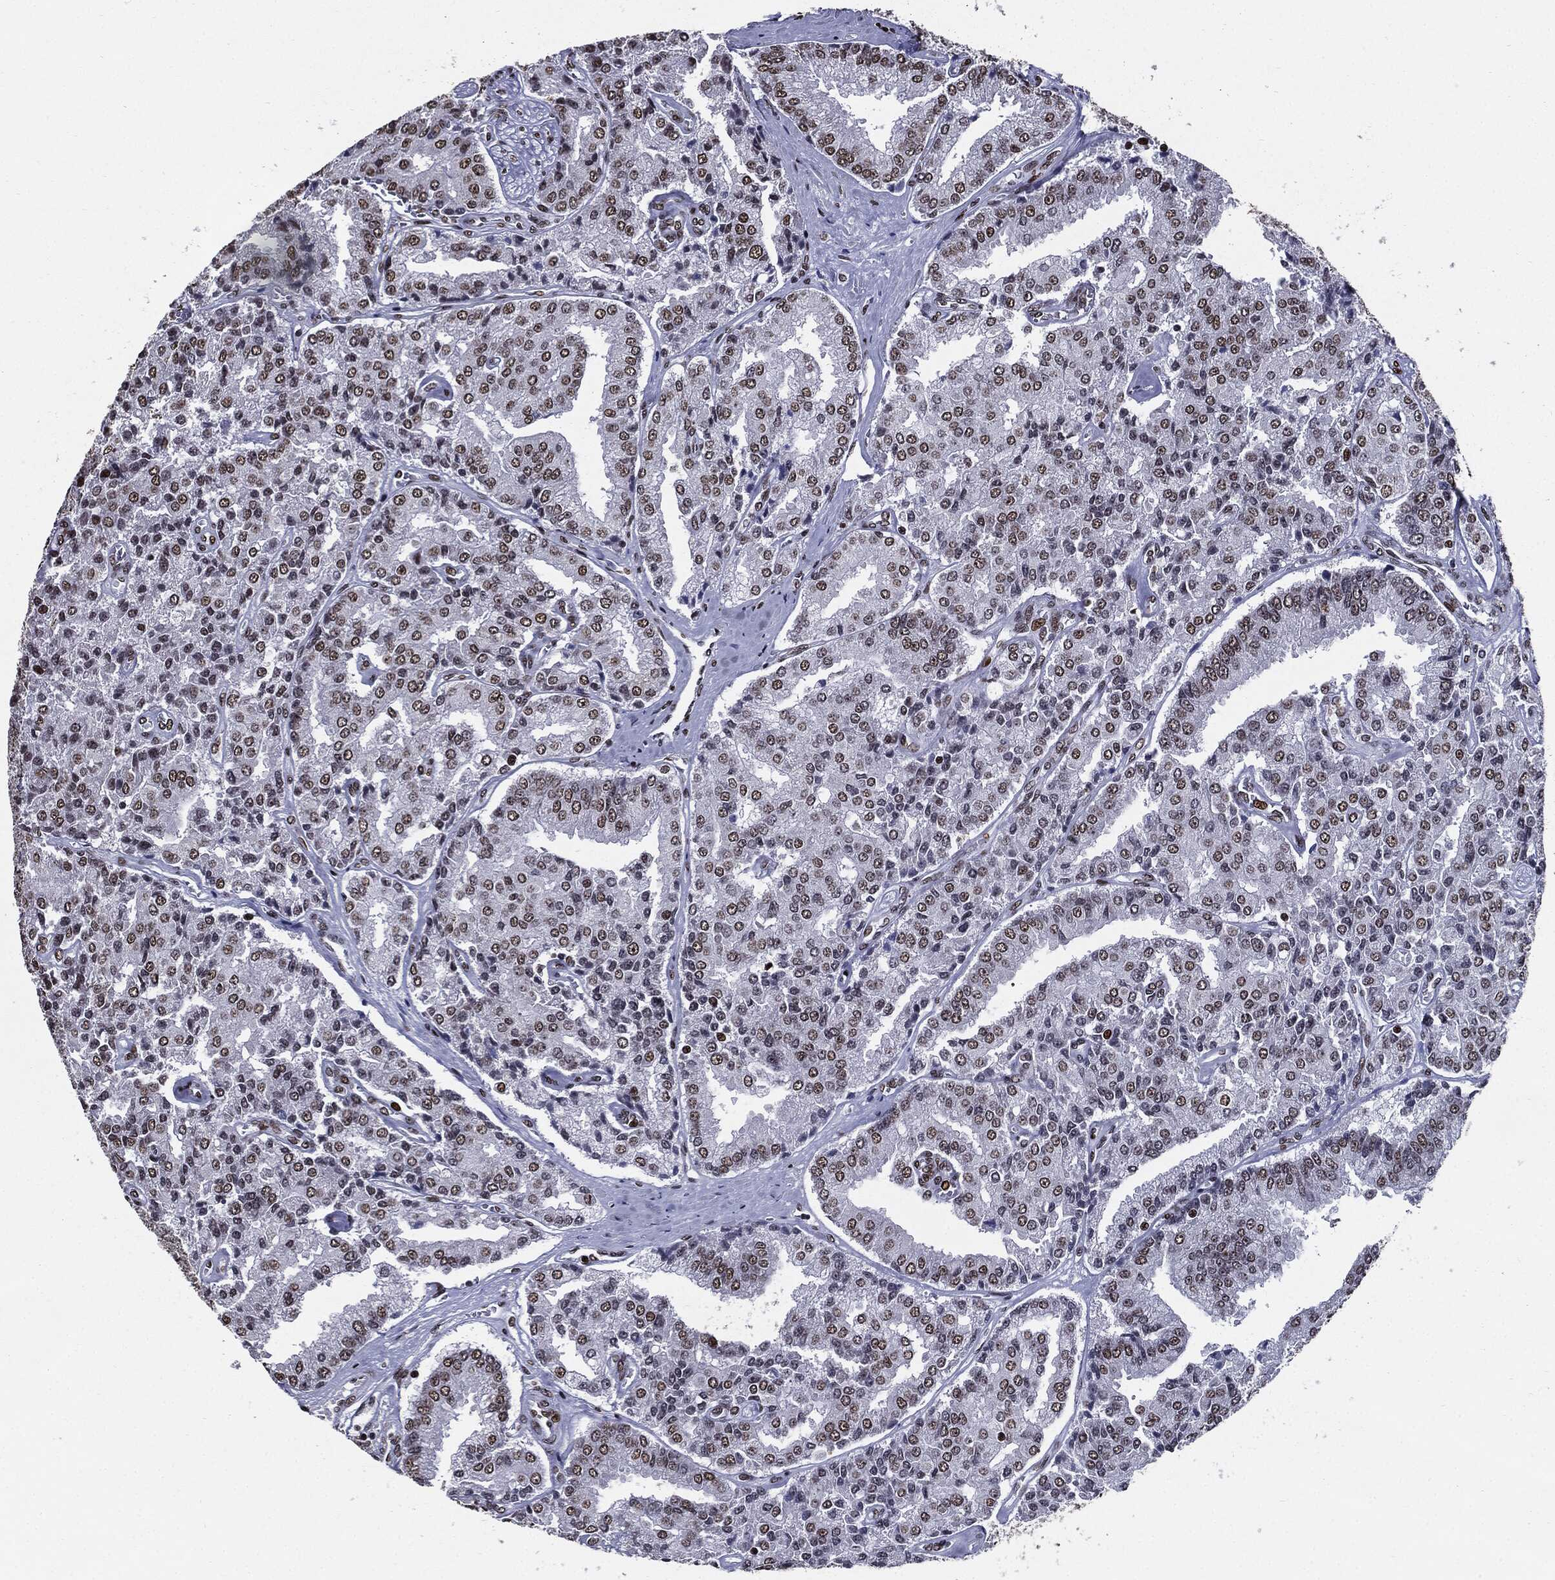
{"staining": {"intensity": "moderate", "quantity": ">75%", "location": "nuclear"}, "tissue": "prostate cancer", "cell_type": "Tumor cells", "image_type": "cancer", "snomed": [{"axis": "morphology", "description": "Adenocarcinoma, NOS"}, {"axis": "topography", "description": "Prostate and seminal vesicle, NOS"}, {"axis": "topography", "description": "Prostate"}], "caption": "This micrograph demonstrates prostate cancer stained with immunohistochemistry (IHC) to label a protein in brown. The nuclear of tumor cells show moderate positivity for the protein. Nuclei are counter-stained blue.", "gene": "ZFP91", "patient": {"sex": "male", "age": 67}}